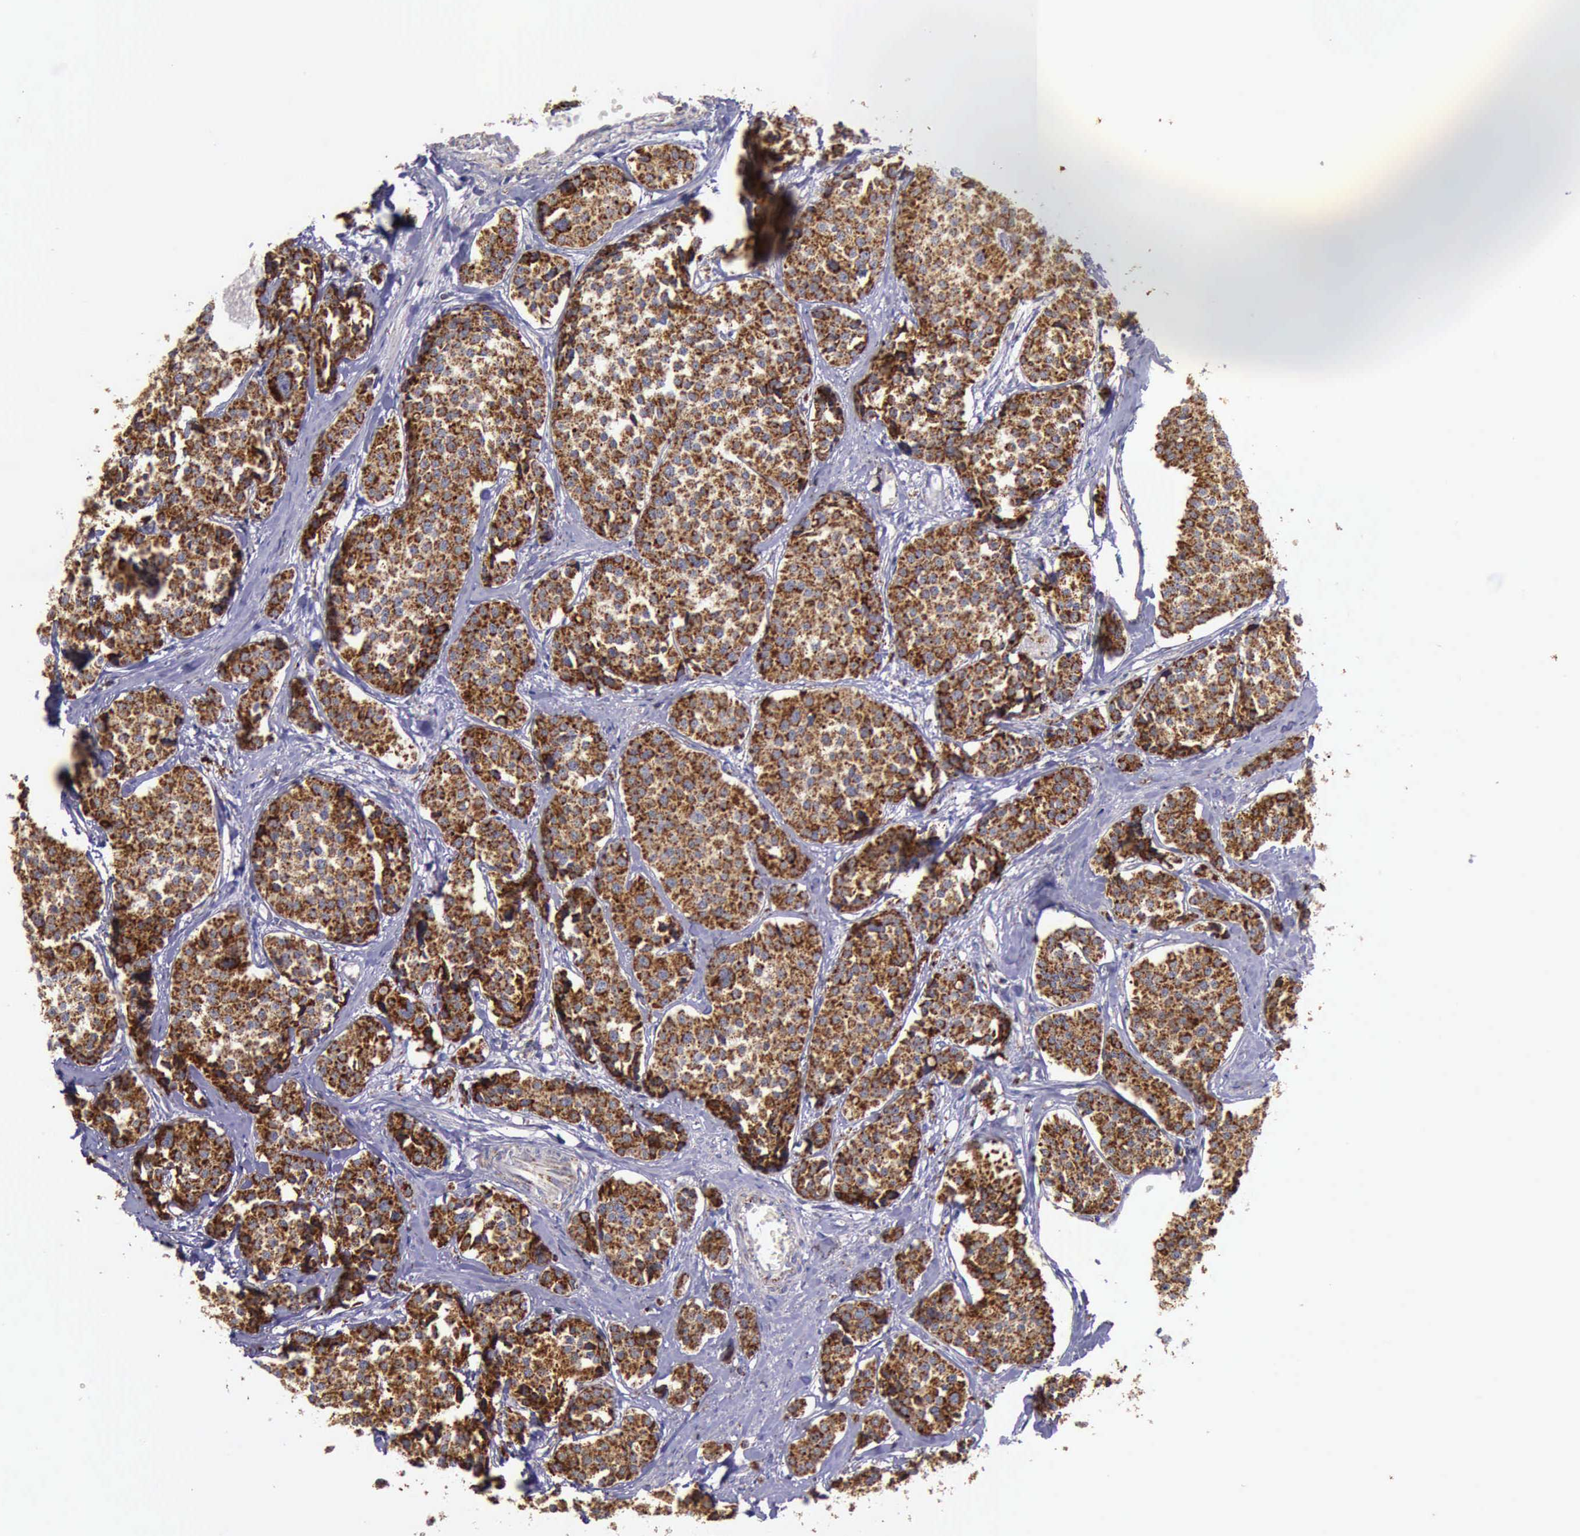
{"staining": {"intensity": "strong", "quantity": ">75%", "location": "cytoplasmic/membranous"}, "tissue": "carcinoid", "cell_type": "Tumor cells", "image_type": "cancer", "snomed": [{"axis": "morphology", "description": "Carcinoid, malignant, NOS"}, {"axis": "topography", "description": "Small intestine"}], "caption": "Protein expression analysis of carcinoid (malignant) demonstrates strong cytoplasmic/membranous staining in approximately >75% of tumor cells.", "gene": "TXN2", "patient": {"sex": "male", "age": 60}}